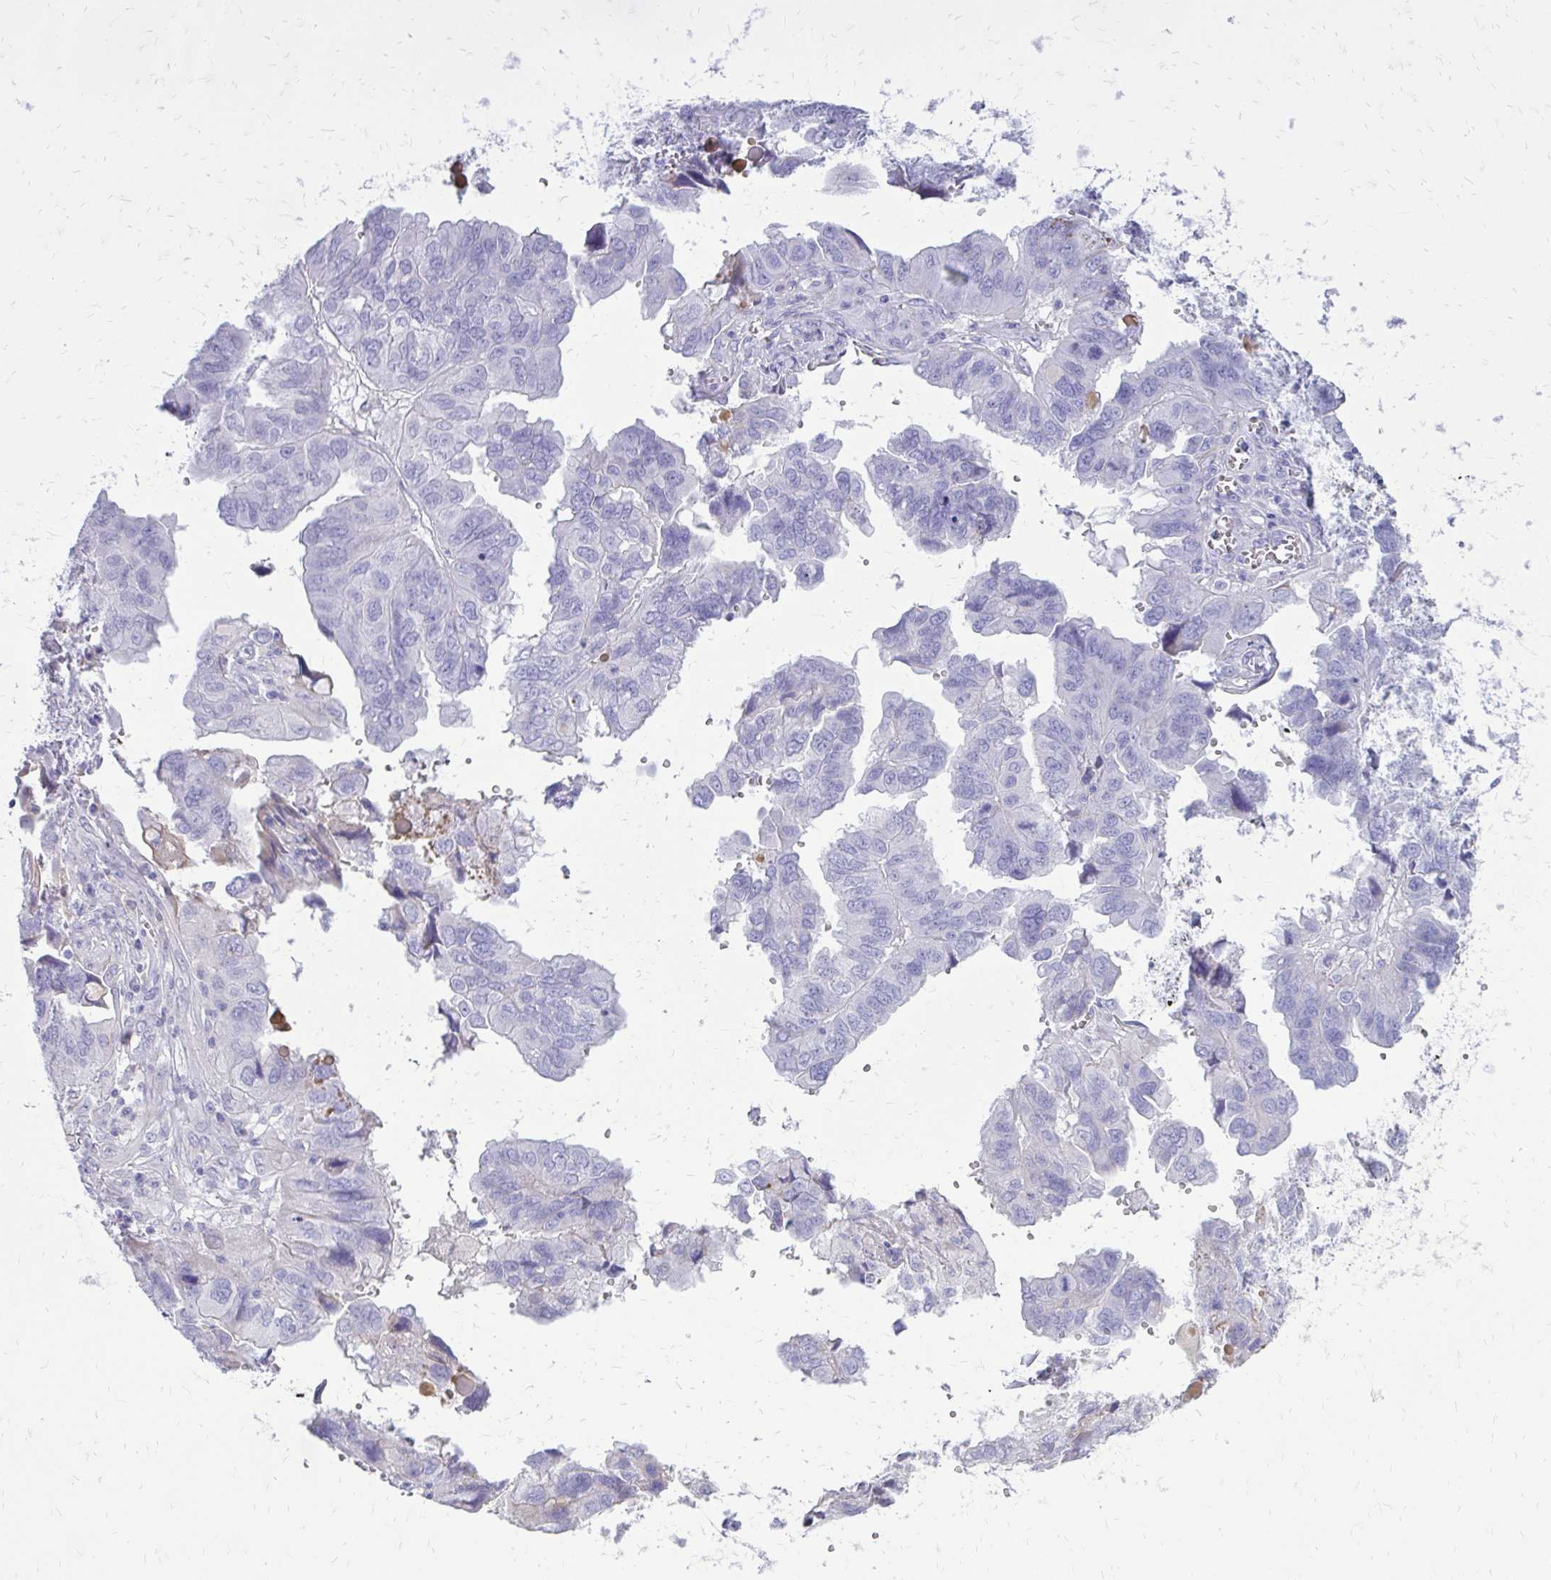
{"staining": {"intensity": "negative", "quantity": "none", "location": "none"}, "tissue": "ovarian cancer", "cell_type": "Tumor cells", "image_type": "cancer", "snomed": [{"axis": "morphology", "description": "Cystadenocarcinoma, serous, NOS"}, {"axis": "topography", "description": "Ovary"}], "caption": "The IHC micrograph has no significant positivity in tumor cells of ovarian serous cystadenocarcinoma tissue.", "gene": "SIGLEC11", "patient": {"sex": "female", "age": 79}}